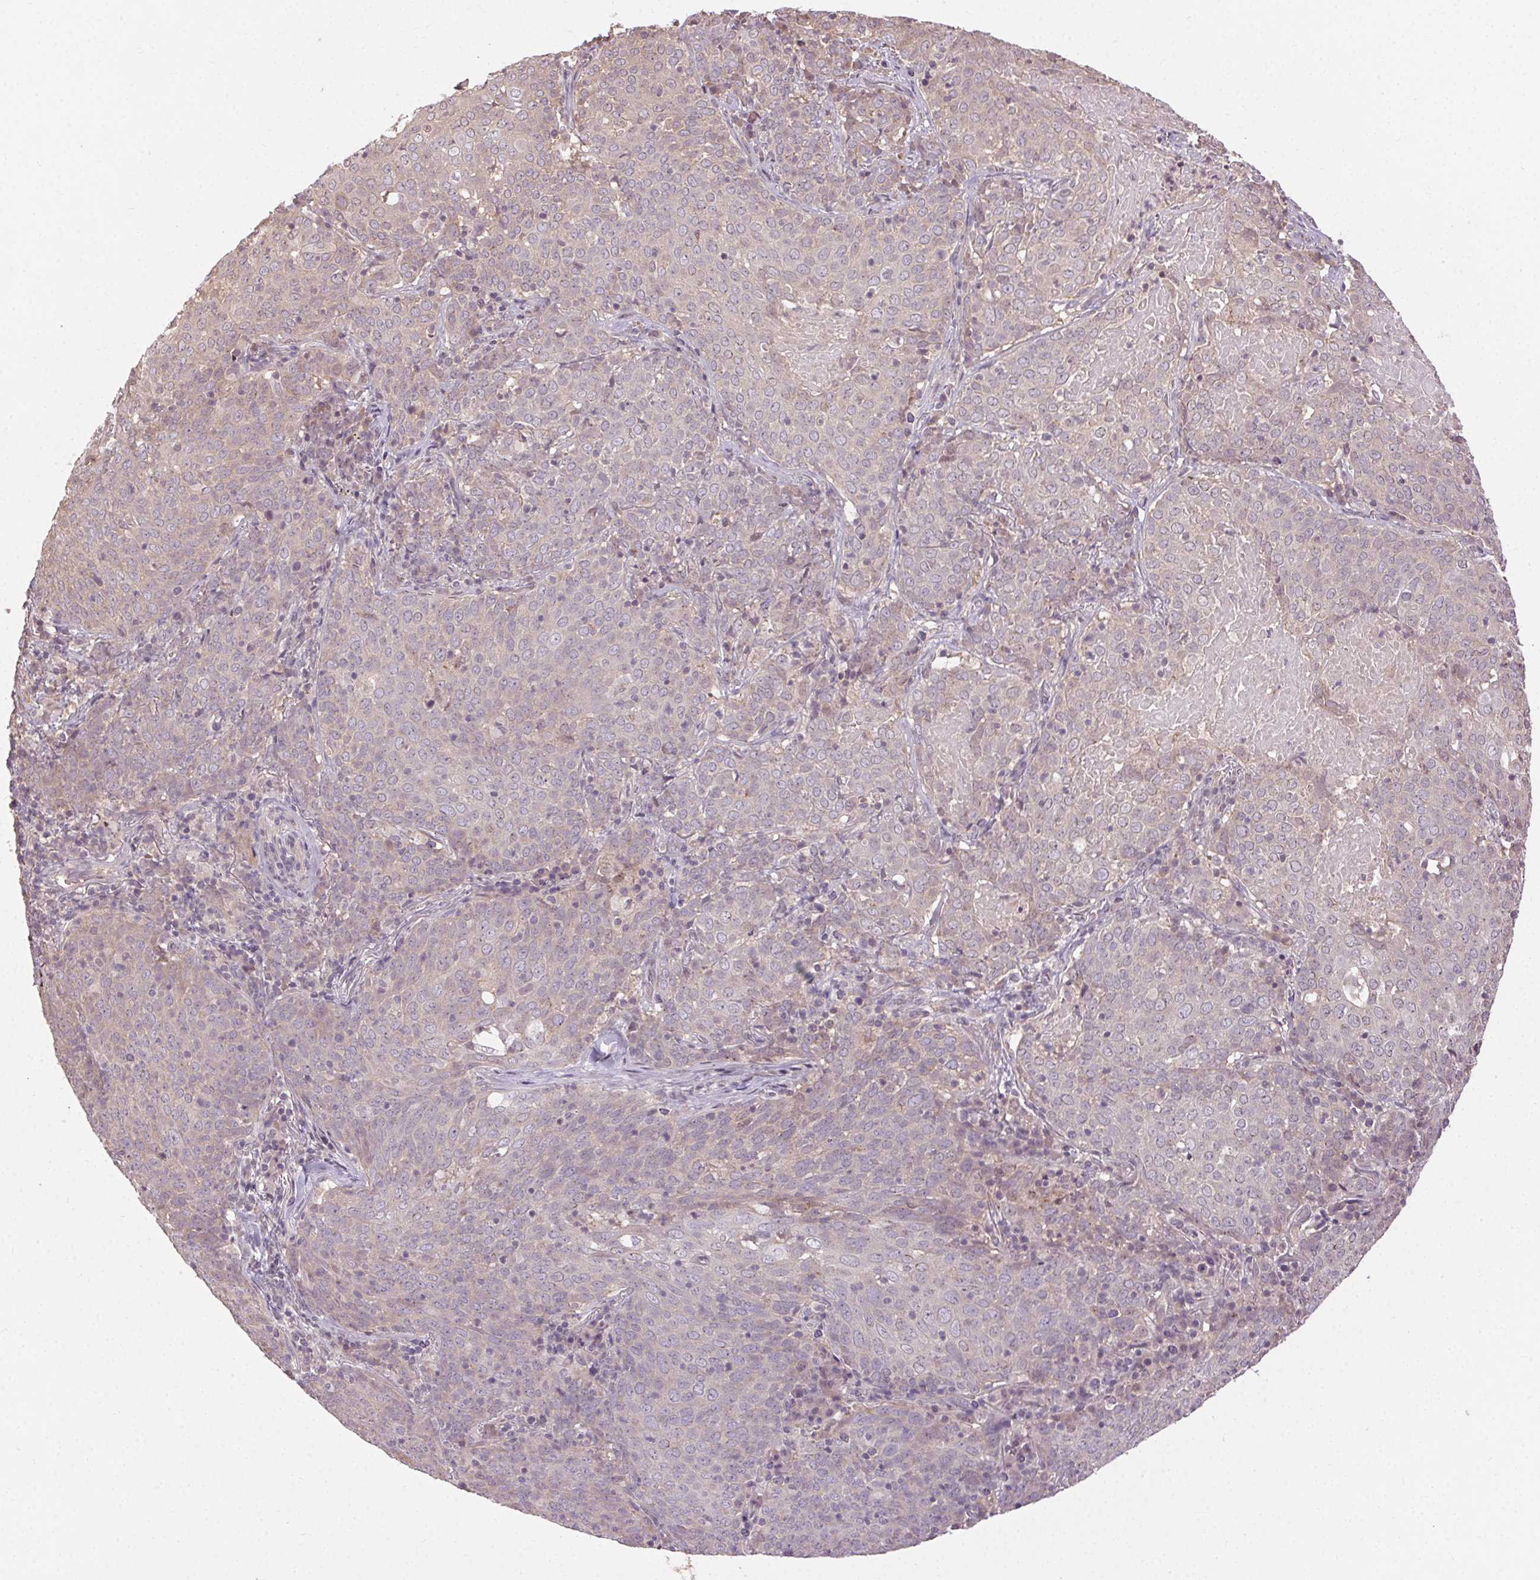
{"staining": {"intensity": "negative", "quantity": "none", "location": "none"}, "tissue": "lung cancer", "cell_type": "Tumor cells", "image_type": "cancer", "snomed": [{"axis": "morphology", "description": "Squamous cell carcinoma, NOS"}, {"axis": "topography", "description": "Lung"}], "caption": "Immunohistochemistry histopathology image of lung cancer stained for a protein (brown), which exhibits no staining in tumor cells.", "gene": "ATP1B3", "patient": {"sex": "male", "age": 82}}